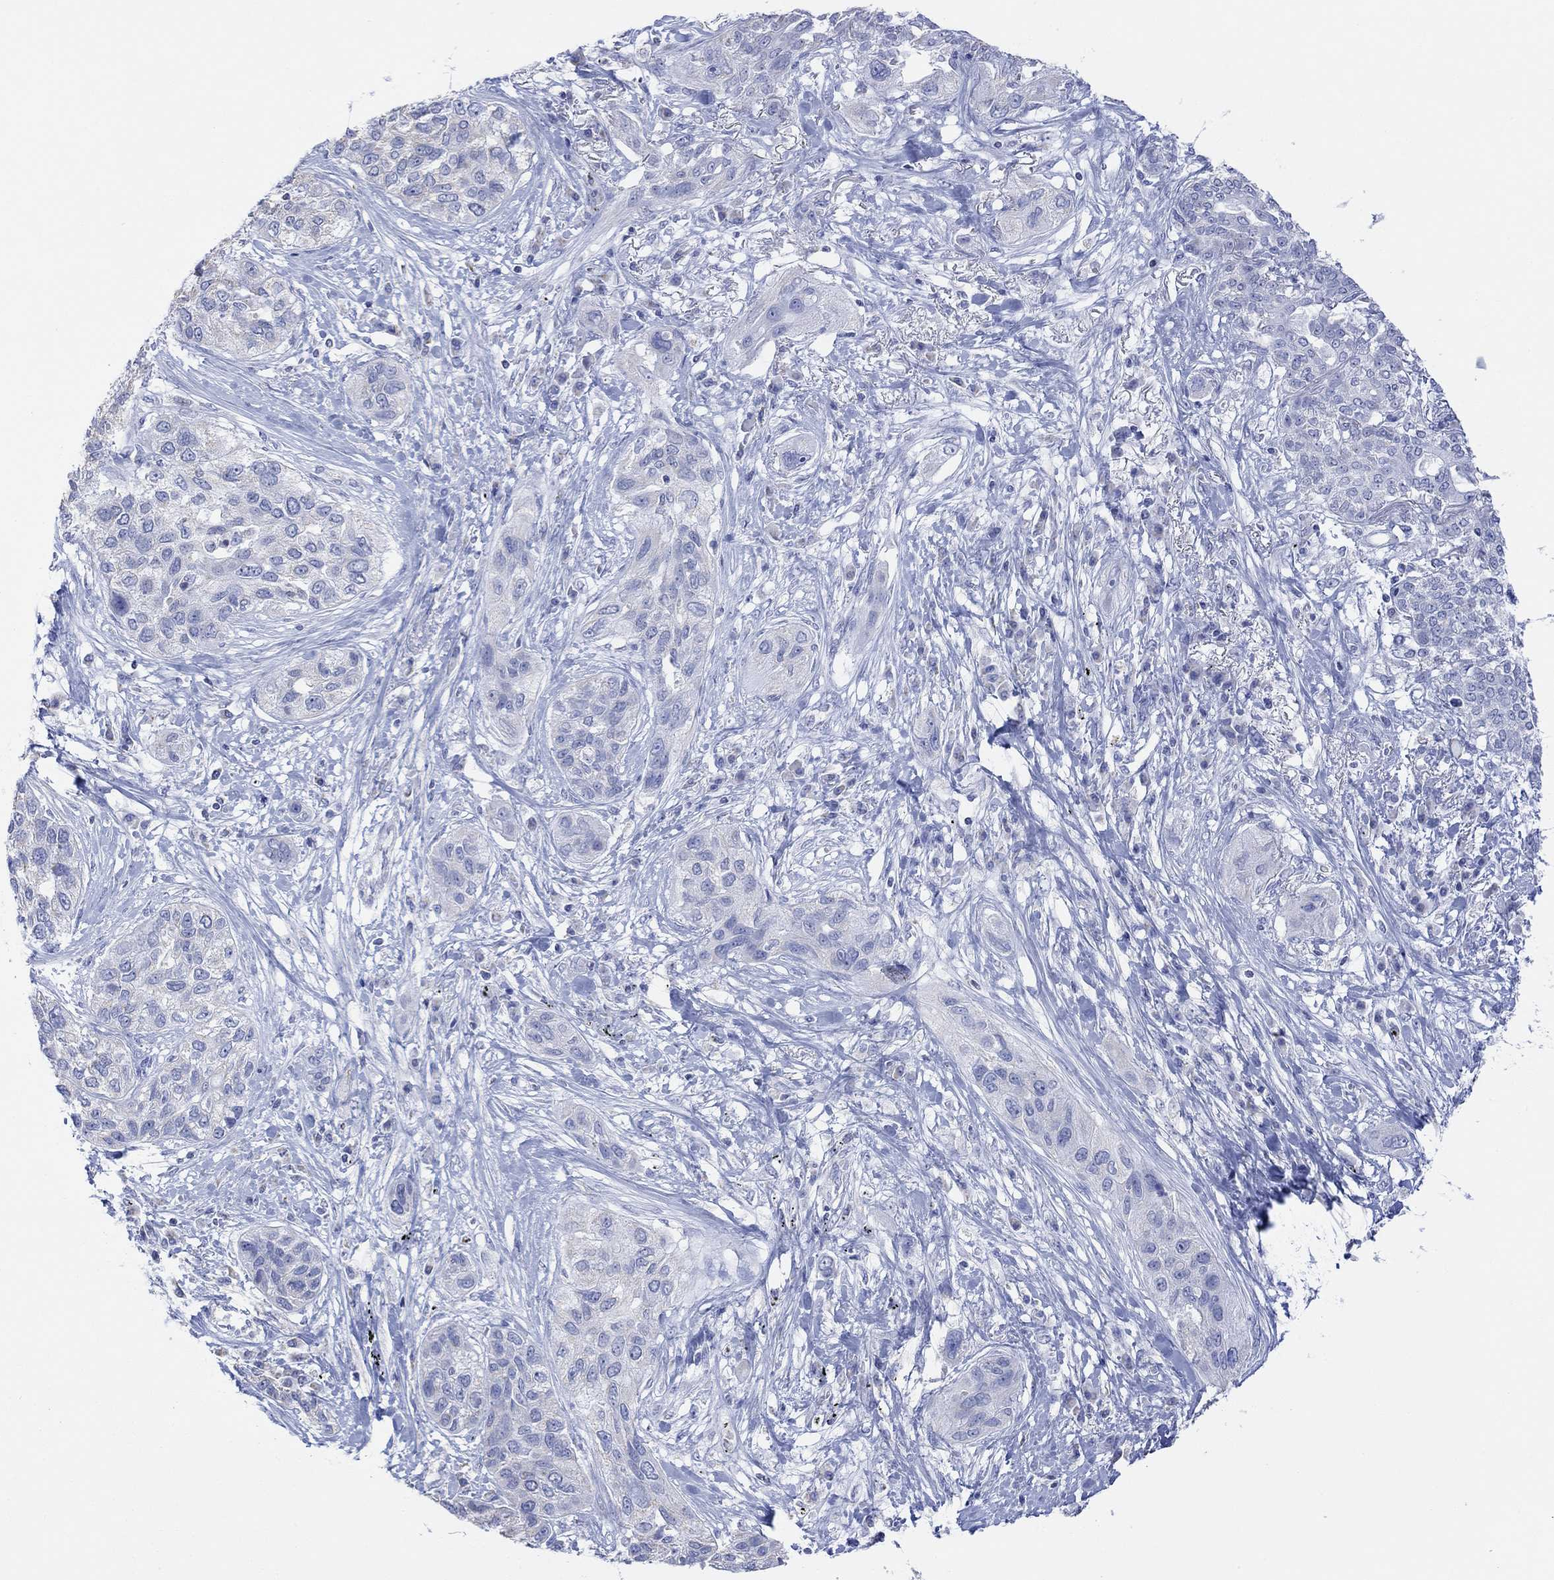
{"staining": {"intensity": "negative", "quantity": "none", "location": "none"}, "tissue": "lung cancer", "cell_type": "Tumor cells", "image_type": "cancer", "snomed": [{"axis": "morphology", "description": "Squamous cell carcinoma, NOS"}, {"axis": "topography", "description": "Lung"}], "caption": "Tumor cells are negative for protein expression in human squamous cell carcinoma (lung).", "gene": "SYT12", "patient": {"sex": "female", "age": 70}}